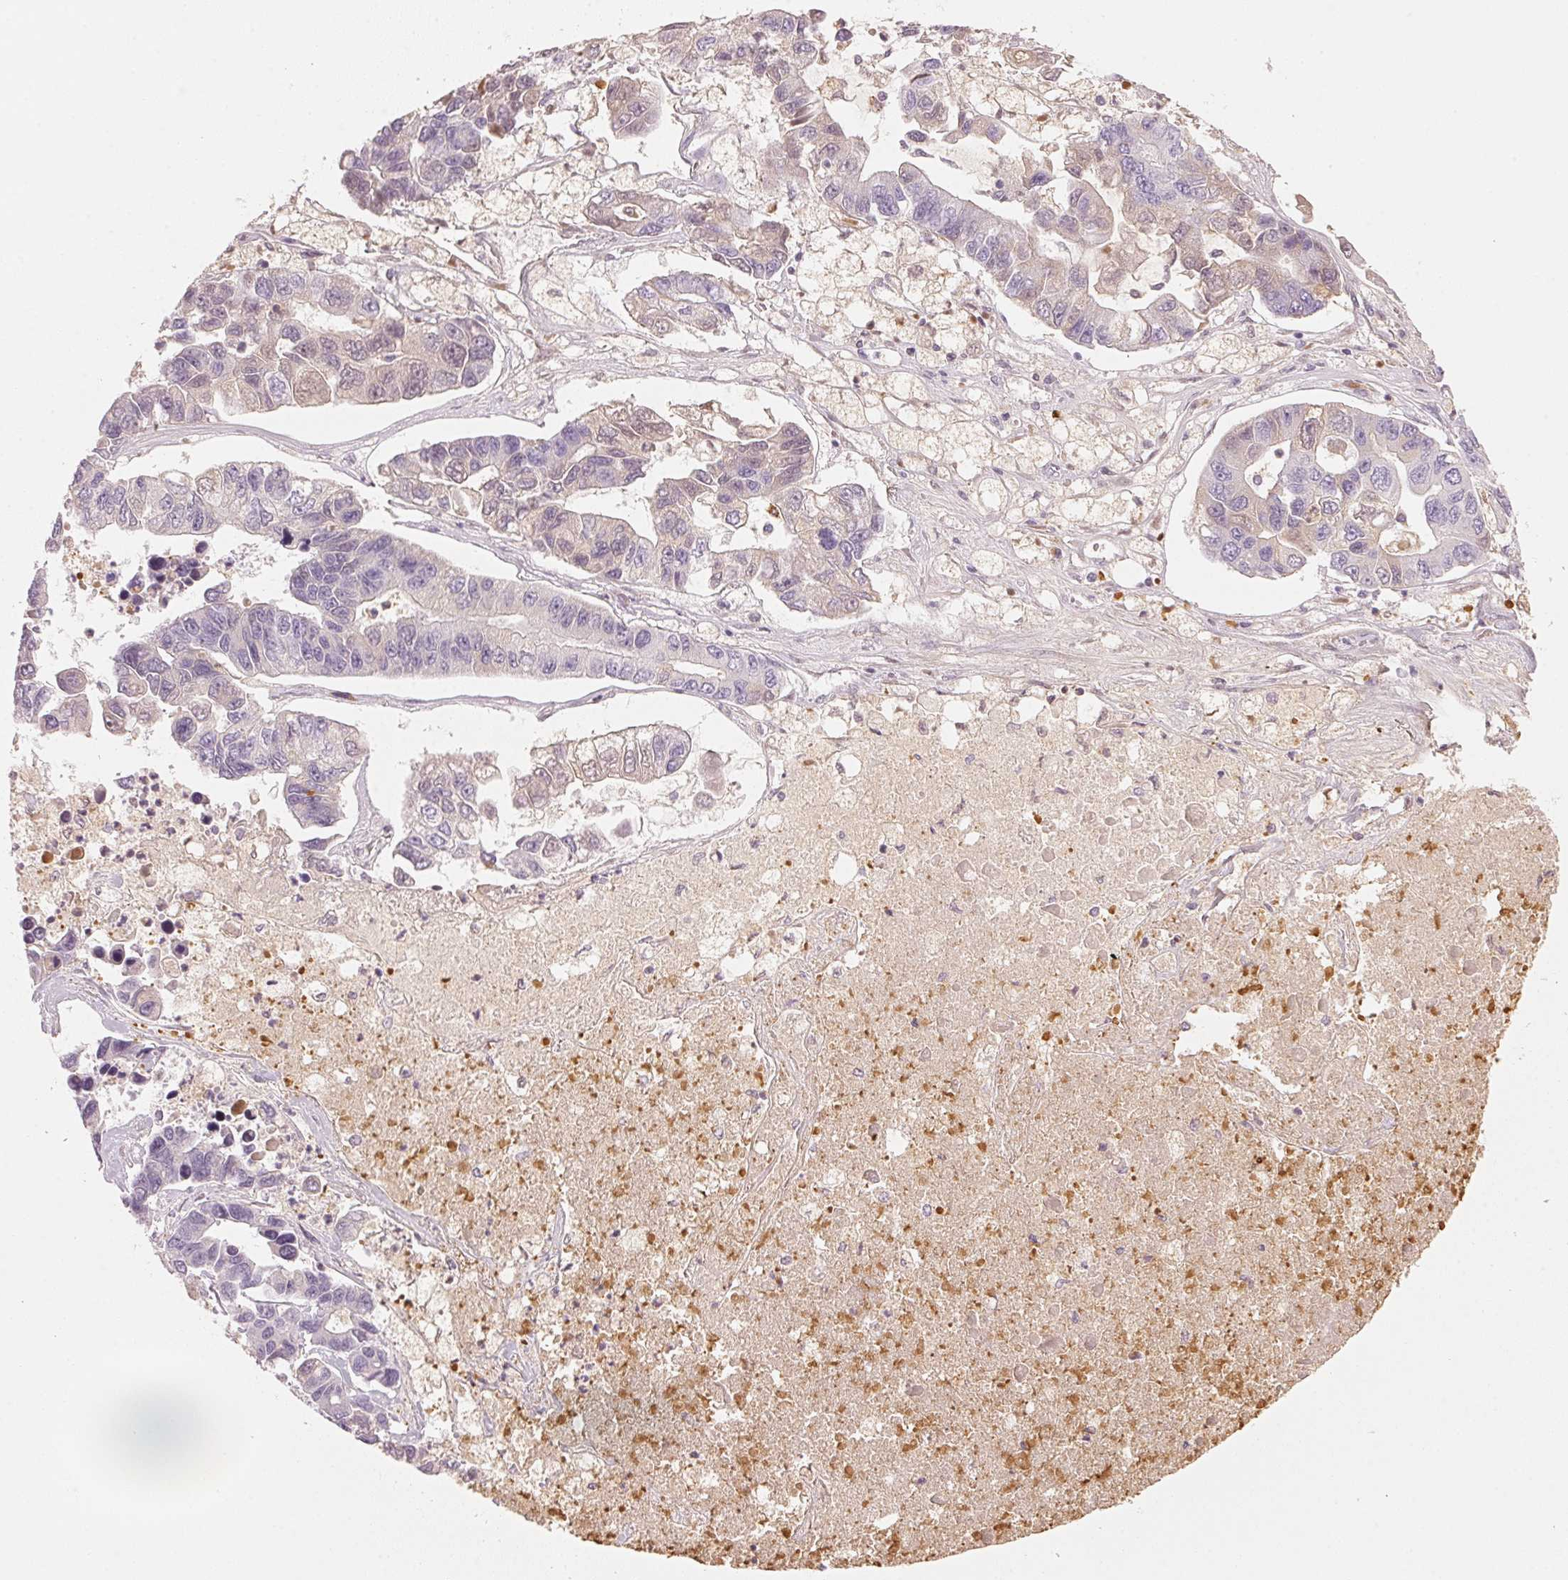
{"staining": {"intensity": "weak", "quantity": "<25%", "location": "cytoplasmic/membranous"}, "tissue": "lung cancer", "cell_type": "Tumor cells", "image_type": "cancer", "snomed": [{"axis": "morphology", "description": "Adenocarcinoma, NOS"}, {"axis": "topography", "description": "Bronchus"}, {"axis": "topography", "description": "Lung"}], "caption": "IHC of human lung cancer (adenocarcinoma) shows no staining in tumor cells. The staining was performed using DAB to visualize the protein expression in brown, while the nuclei were stained in blue with hematoxylin (Magnification: 20x).", "gene": "RMDN2", "patient": {"sex": "female", "age": 51}}